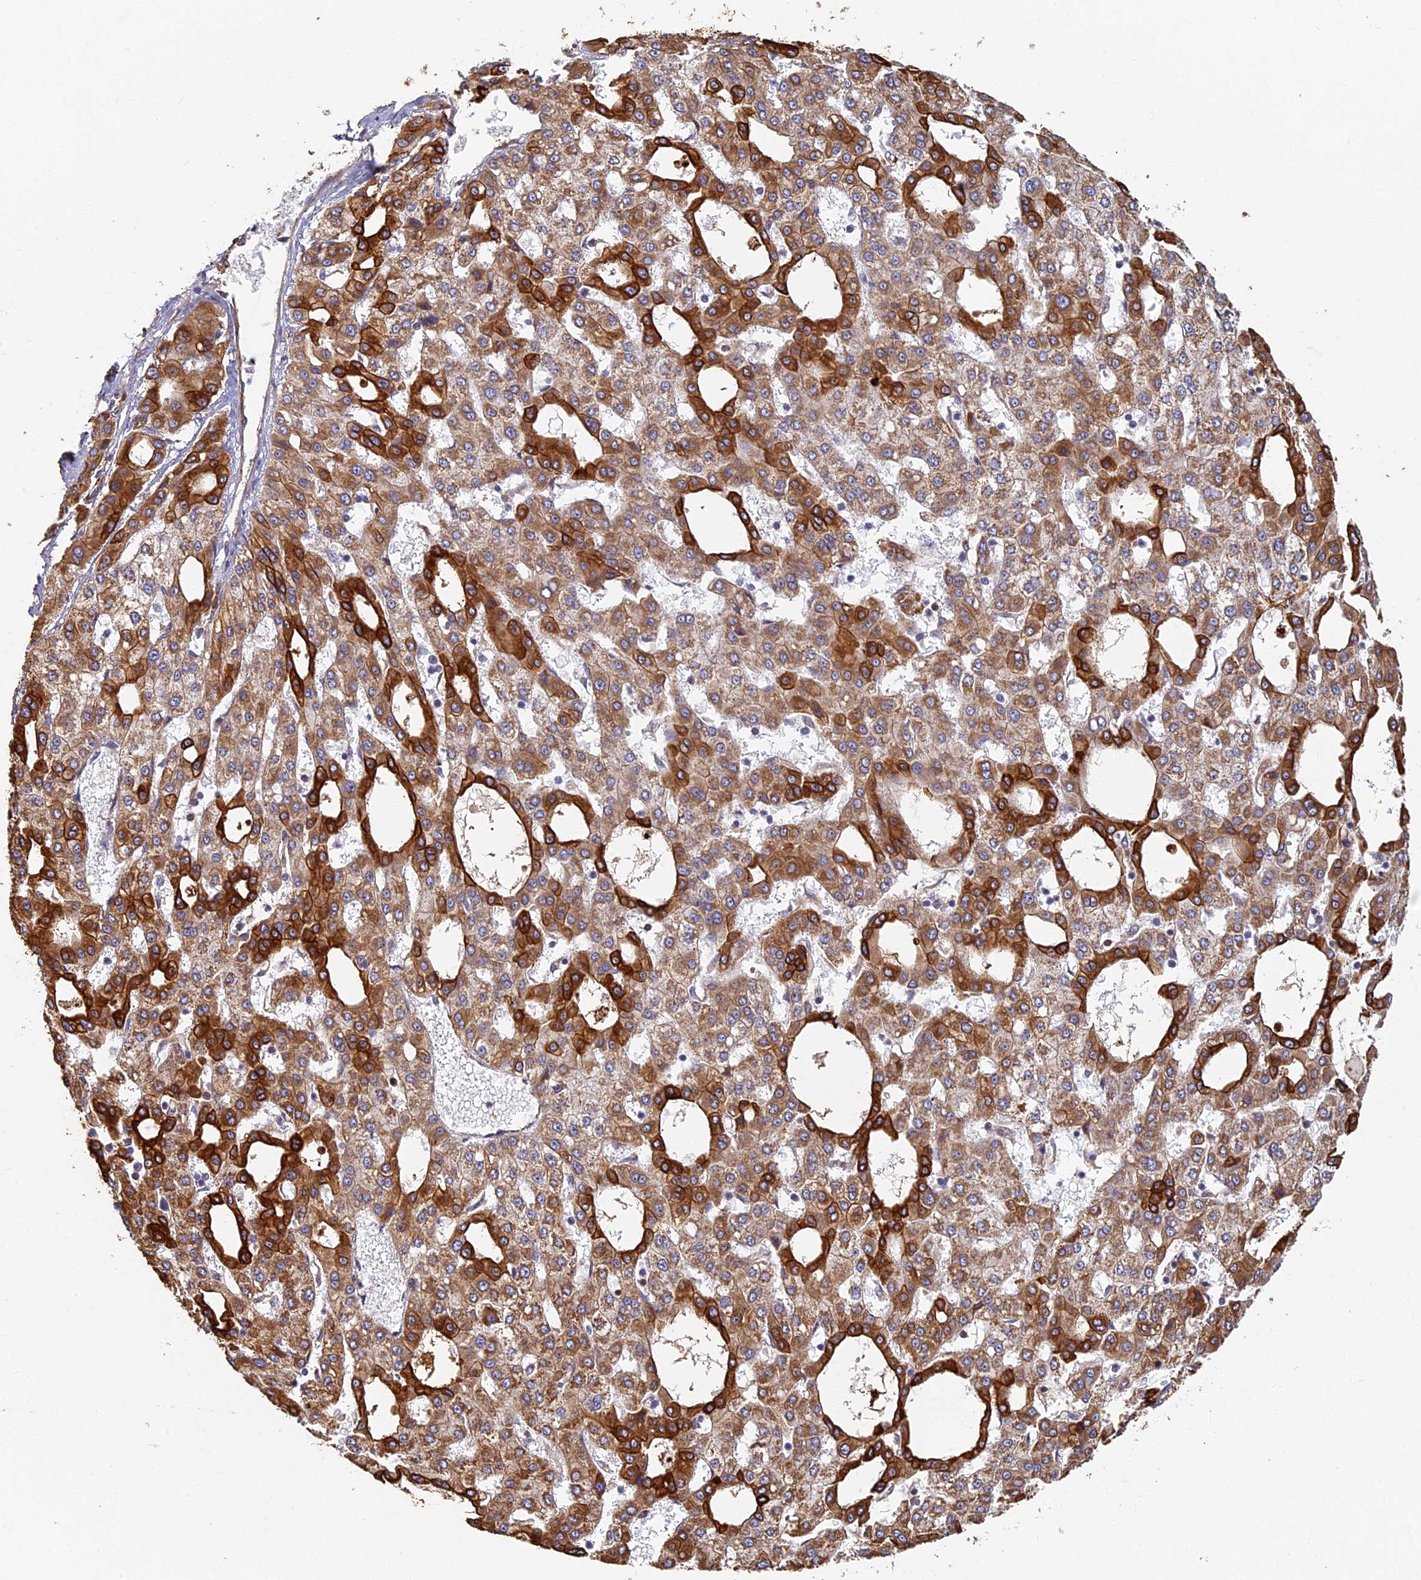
{"staining": {"intensity": "strong", "quantity": "25%-75%", "location": "cytoplasmic/membranous"}, "tissue": "liver cancer", "cell_type": "Tumor cells", "image_type": "cancer", "snomed": [{"axis": "morphology", "description": "Carcinoma, Hepatocellular, NOS"}, {"axis": "topography", "description": "Liver"}], "caption": "Tumor cells demonstrate strong cytoplasmic/membranous expression in approximately 25%-75% of cells in hepatocellular carcinoma (liver).", "gene": "LRRC57", "patient": {"sex": "male", "age": 47}}